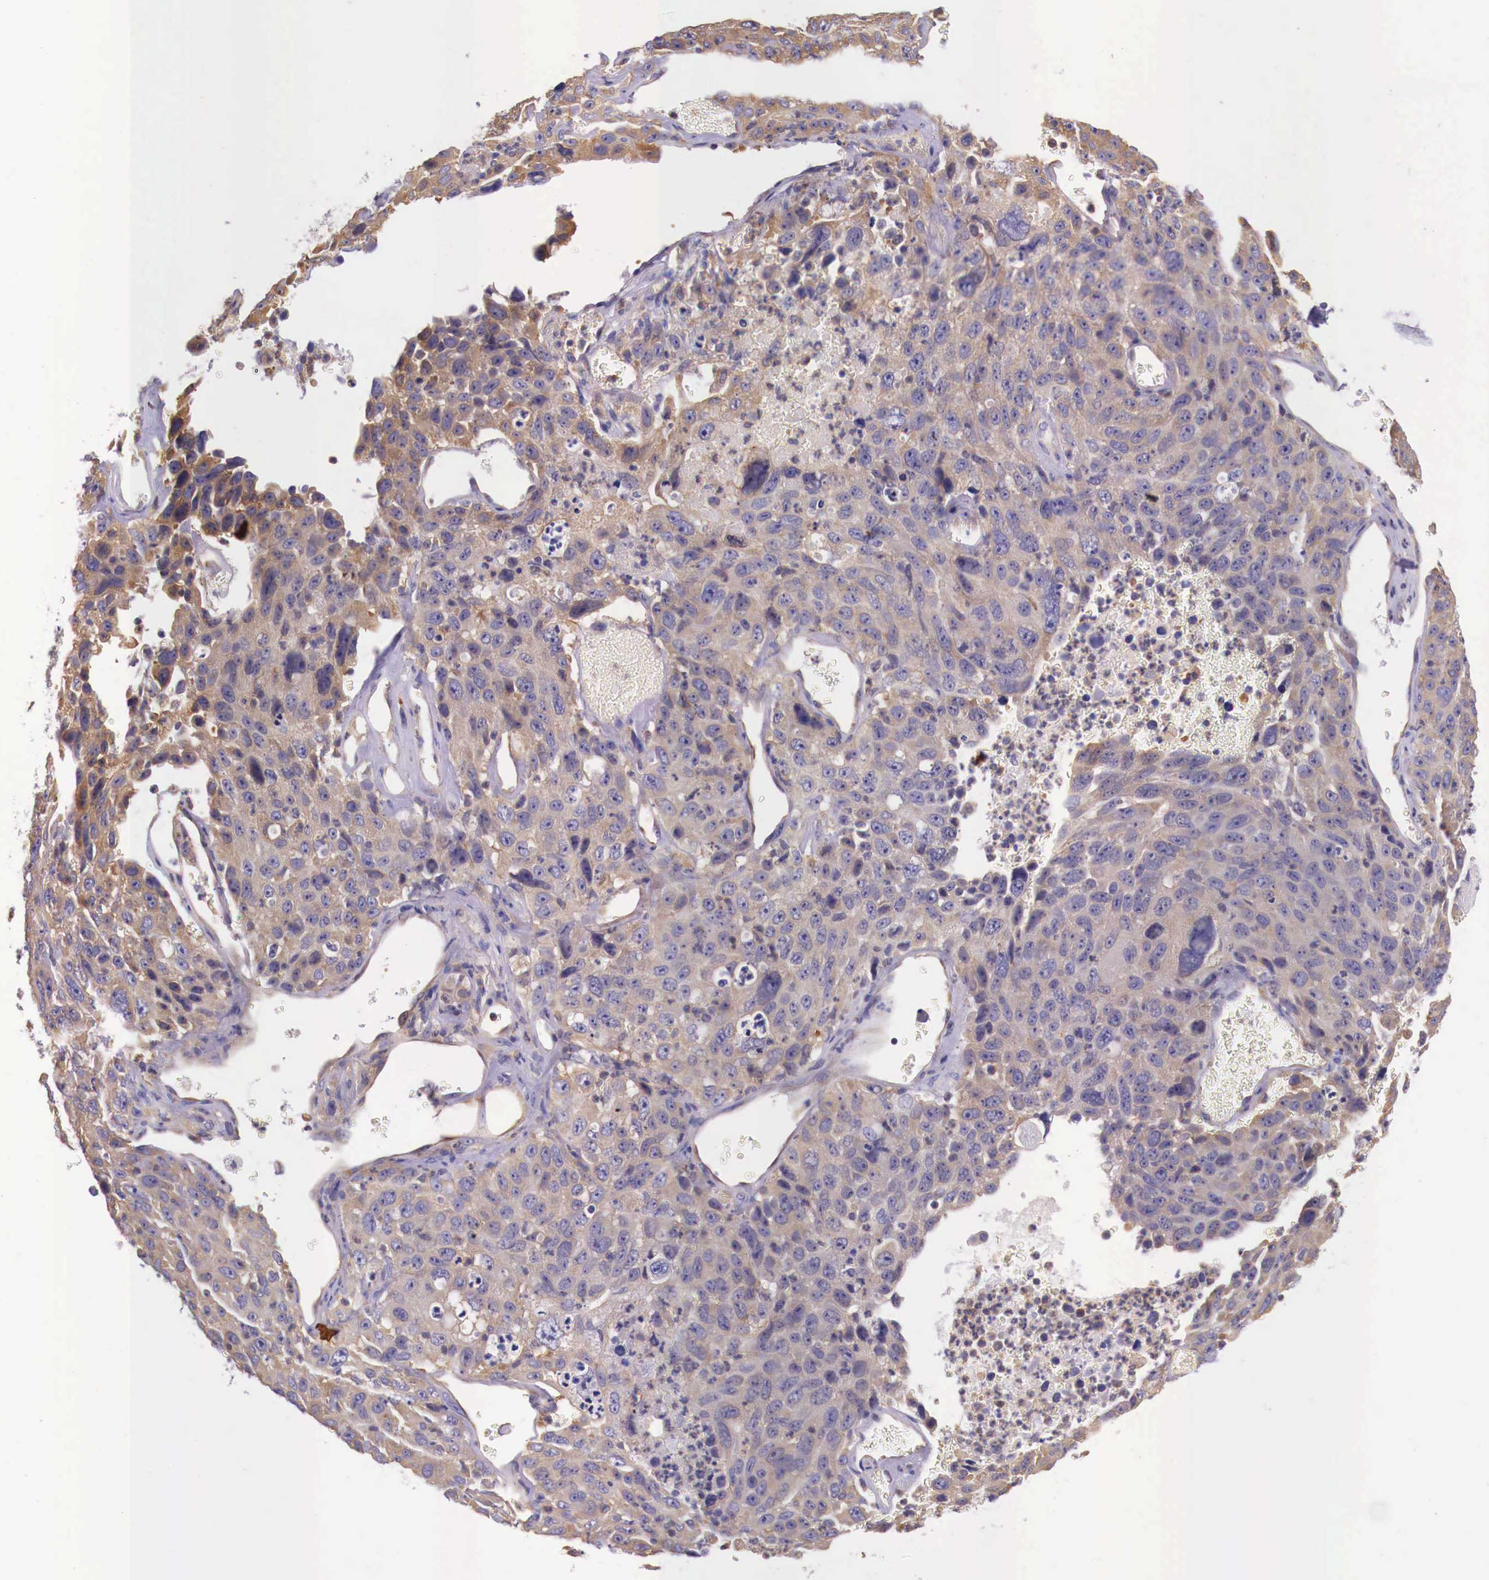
{"staining": {"intensity": "weak", "quantity": ">75%", "location": "cytoplasmic/membranous"}, "tissue": "lung cancer", "cell_type": "Tumor cells", "image_type": "cancer", "snomed": [{"axis": "morphology", "description": "Squamous cell carcinoma, NOS"}, {"axis": "topography", "description": "Lung"}], "caption": "Immunohistochemistry photomicrograph of neoplastic tissue: human lung cancer stained using IHC reveals low levels of weak protein expression localized specifically in the cytoplasmic/membranous of tumor cells, appearing as a cytoplasmic/membranous brown color.", "gene": "GRIPAP1", "patient": {"sex": "male", "age": 64}}